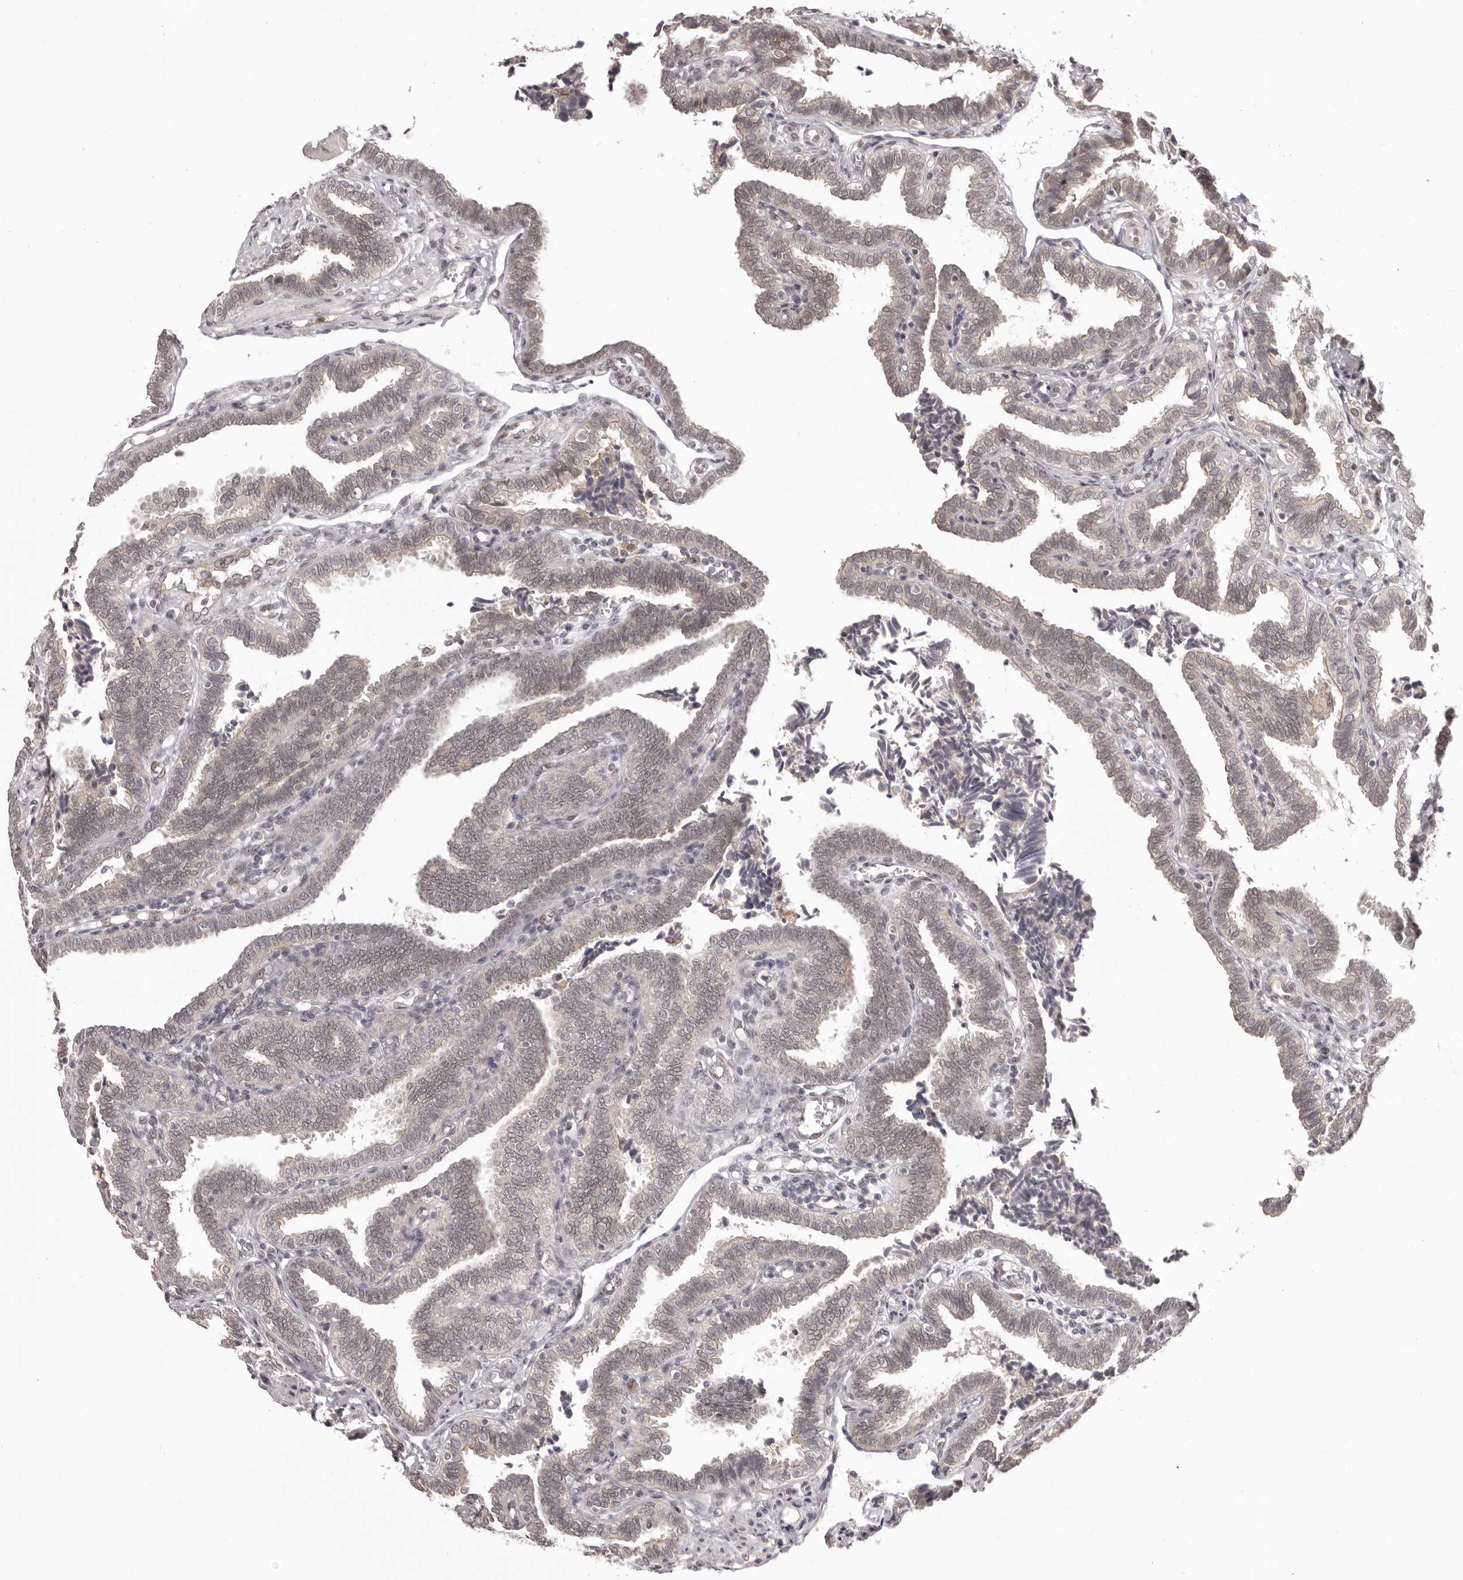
{"staining": {"intensity": "weak", "quantity": "<25%", "location": "cytoplasmic/membranous"}, "tissue": "fallopian tube", "cell_type": "Glandular cells", "image_type": "normal", "snomed": [{"axis": "morphology", "description": "Normal tissue, NOS"}, {"axis": "topography", "description": "Fallopian tube"}], "caption": "Protein analysis of benign fallopian tube displays no significant staining in glandular cells.", "gene": "RNF2", "patient": {"sex": "female", "age": 39}}